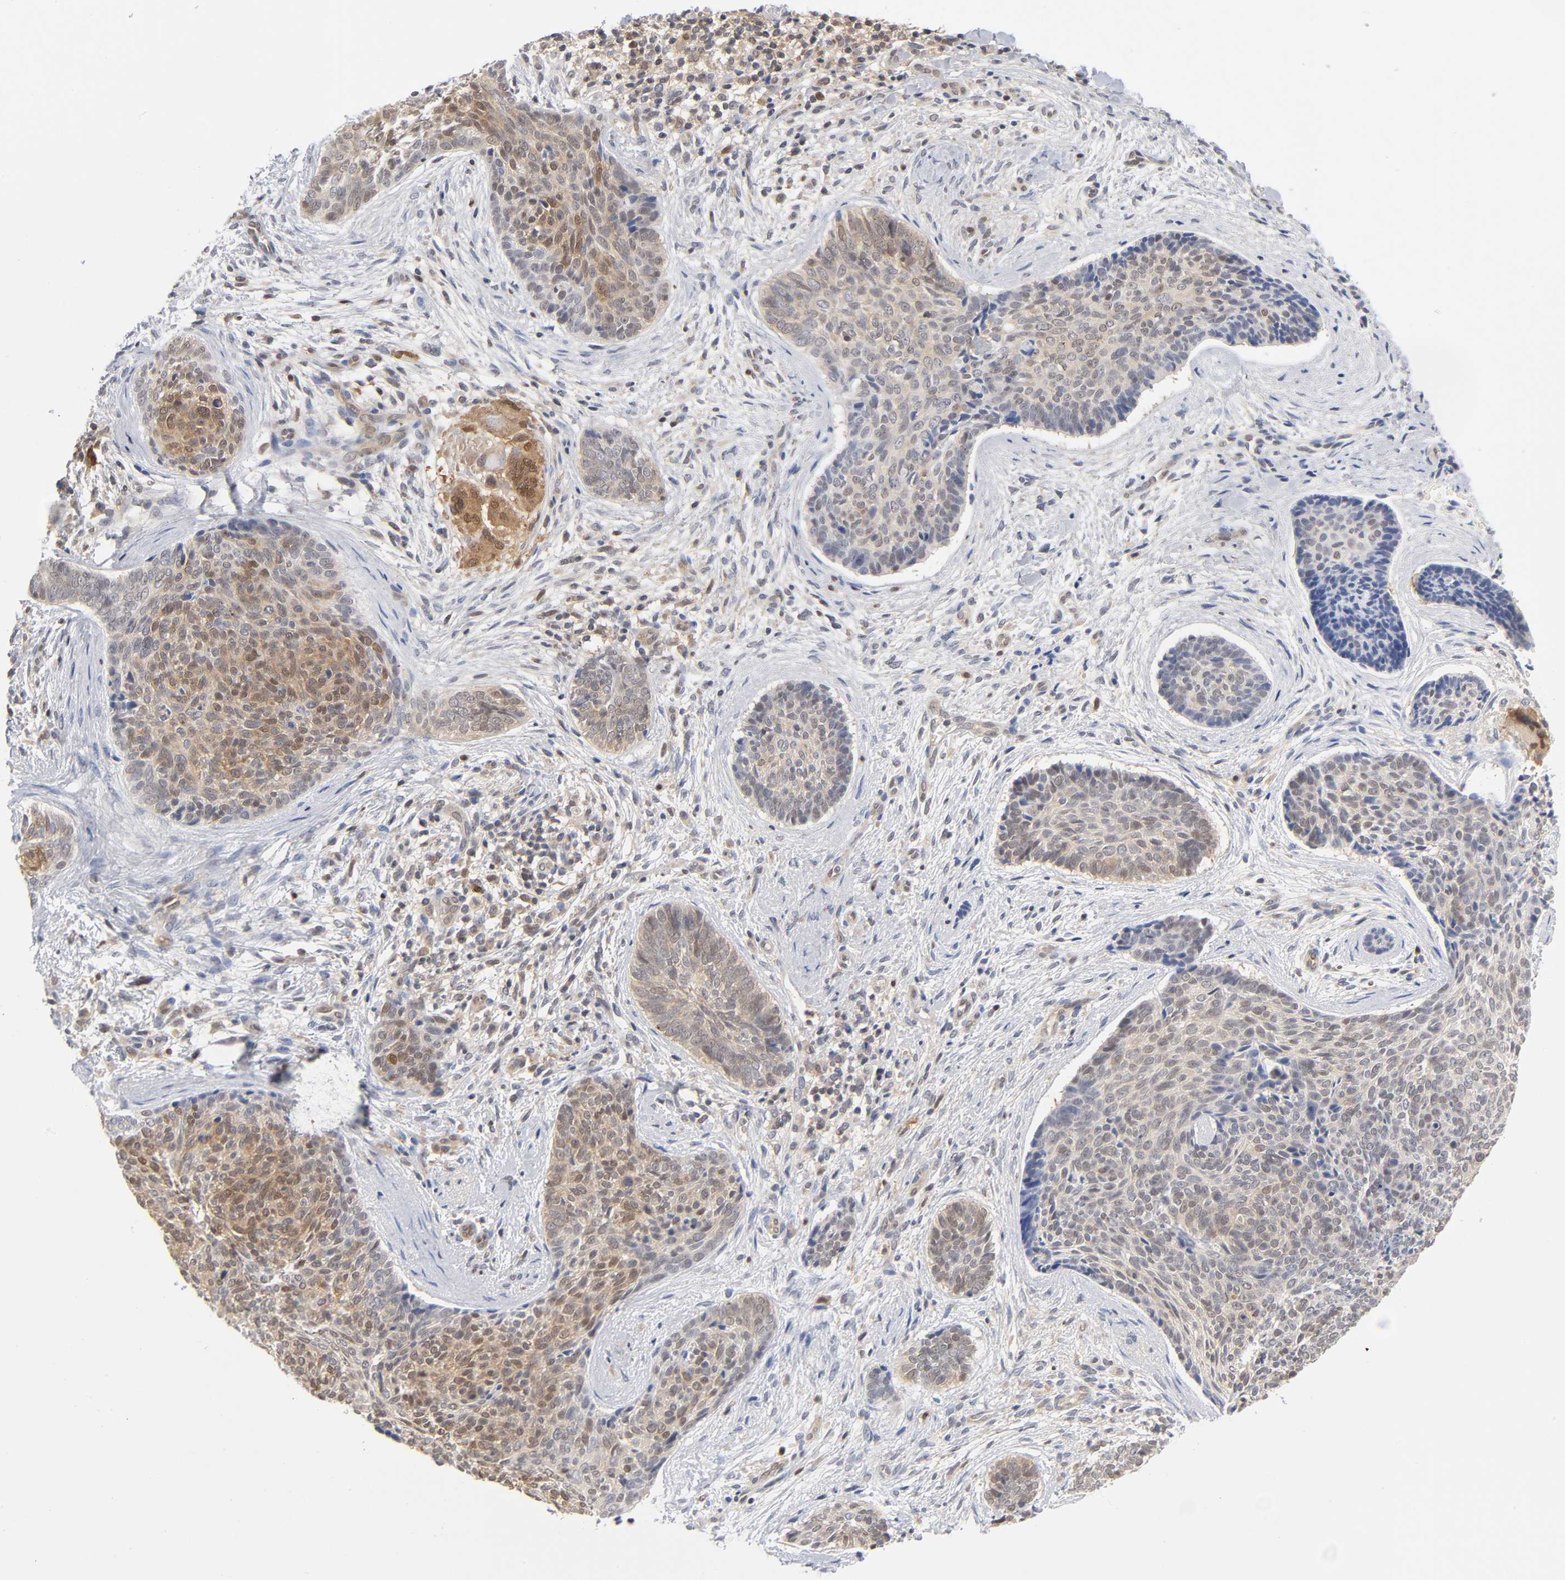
{"staining": {"intensity": "moderate", "quantity": ">75%", "location": "cytoplasmic/membranous,nuclear"}, "tissue": "skin cancer", "cell_type": "Tumor cells", "image_type": "cancer", "snomed": [{"axis": "morphology", "description": "Normal tissue, NOS"}, {"axis": "morphology", "description": "Basal cell carcinoma"}, {"axis": "topography", "description": "Skin"}], "caption": "Immunohistochemistry histopathology image of skin cancer stained for a protein (brown), which exhibits medium levels of moderate cytoplasmic/membranous and nuclear positivity in about >75% of tumor cells.", "gene": "DFFB", "patient": {"sex": "female", "age": 57}}